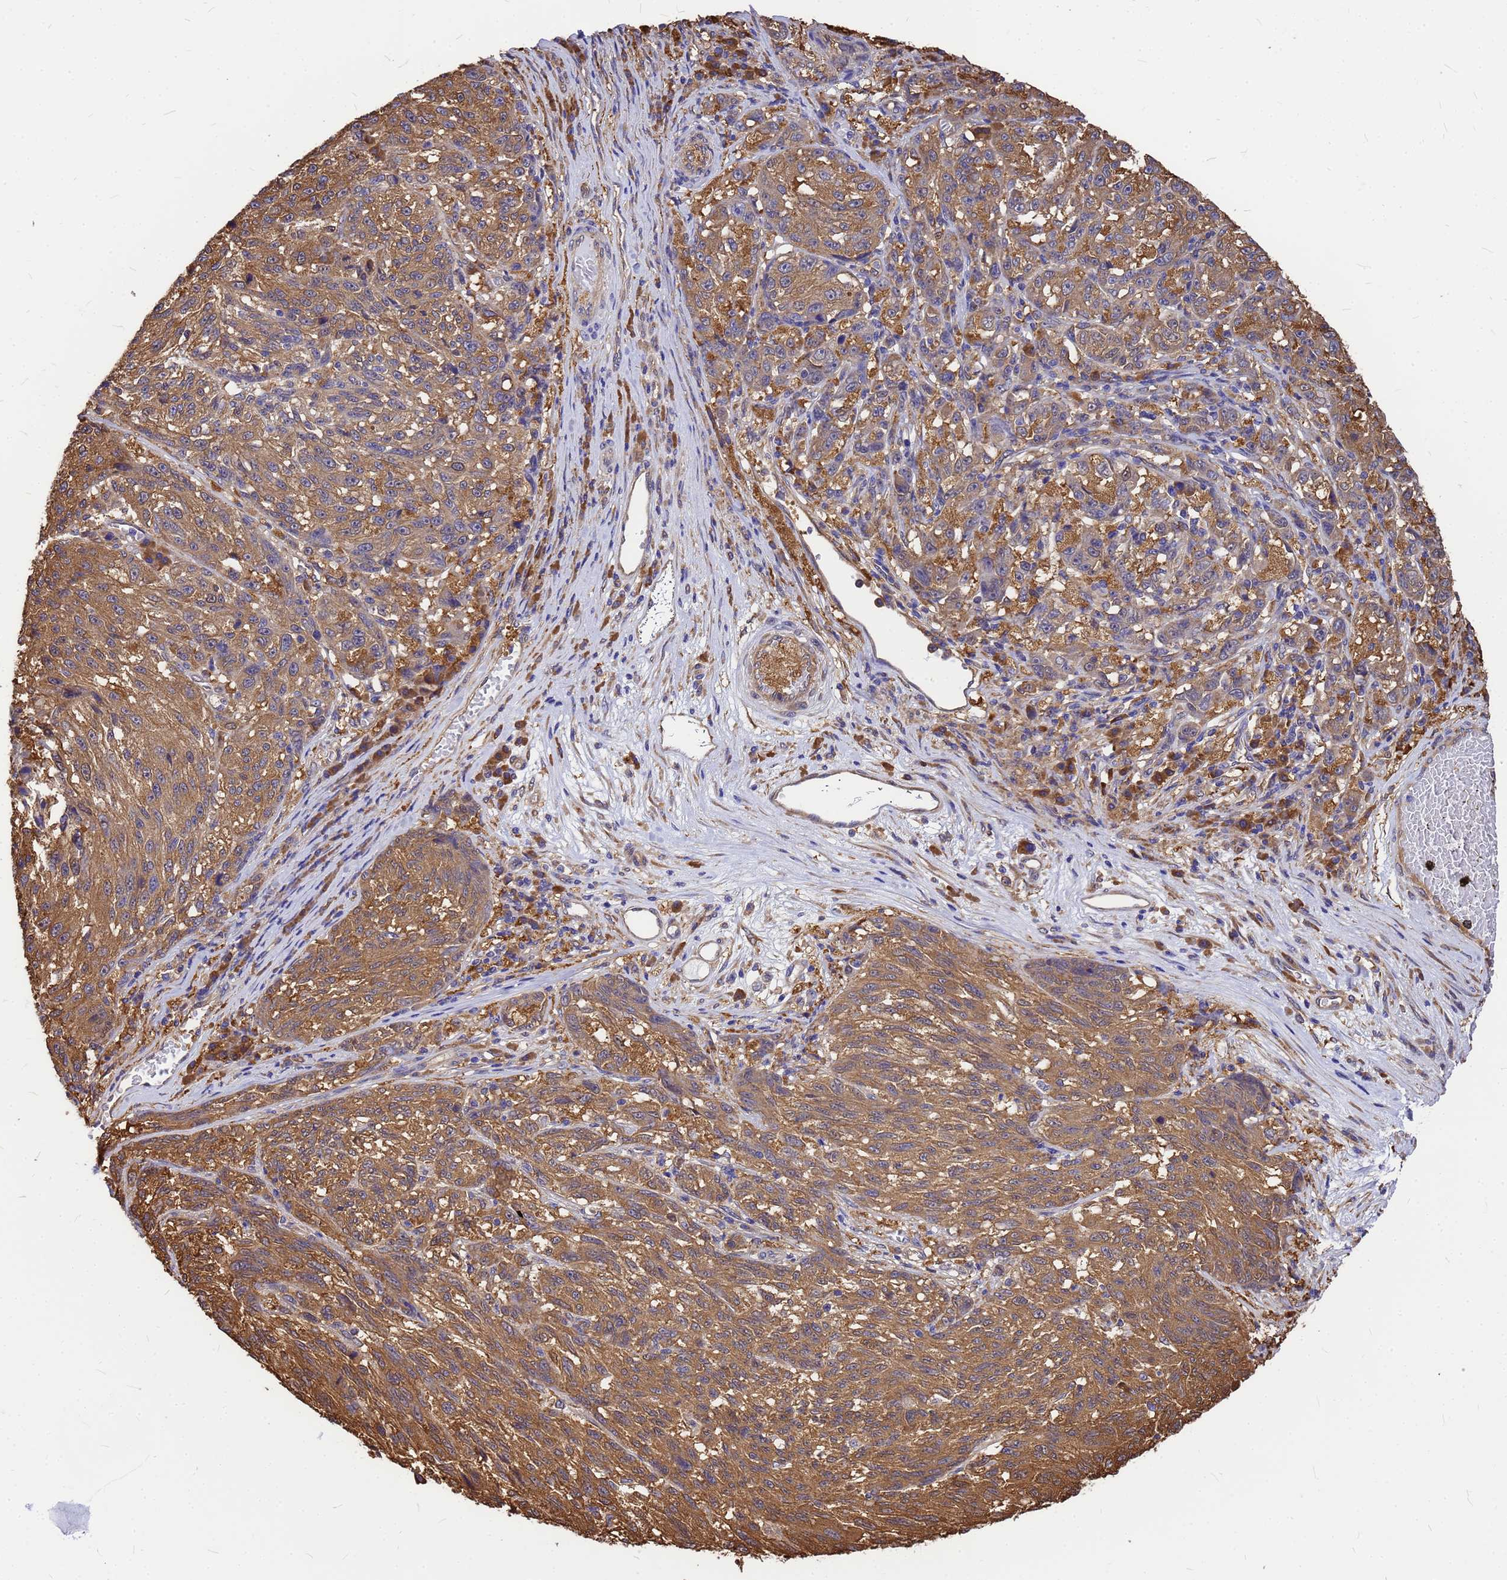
{"staining": {"intensity": "moderate", "quantity": ">75%", "location": "cytoplasmic/membranous"}, "tissue": "melanoma", "cell_type": "Tumor cells", "image_type": "cancer", "snomed": [{"axis": "morphology", "description": "Malignant melanoma, NOS"}, {"axis": "topography", "description": "Skin"}], "caption": "Protein expression analysis of melanoma displays moderate cytoplasmic/membranous expression in approximately >75% of tumor cells. Using DAB (3,3'-diaminobenzidine) (brown) and hematoxylin (blue) stains, captured at high magnification using brightfield microscopy.", "gene": "GID4", "patient": {"sex": "male", "age": 53}}